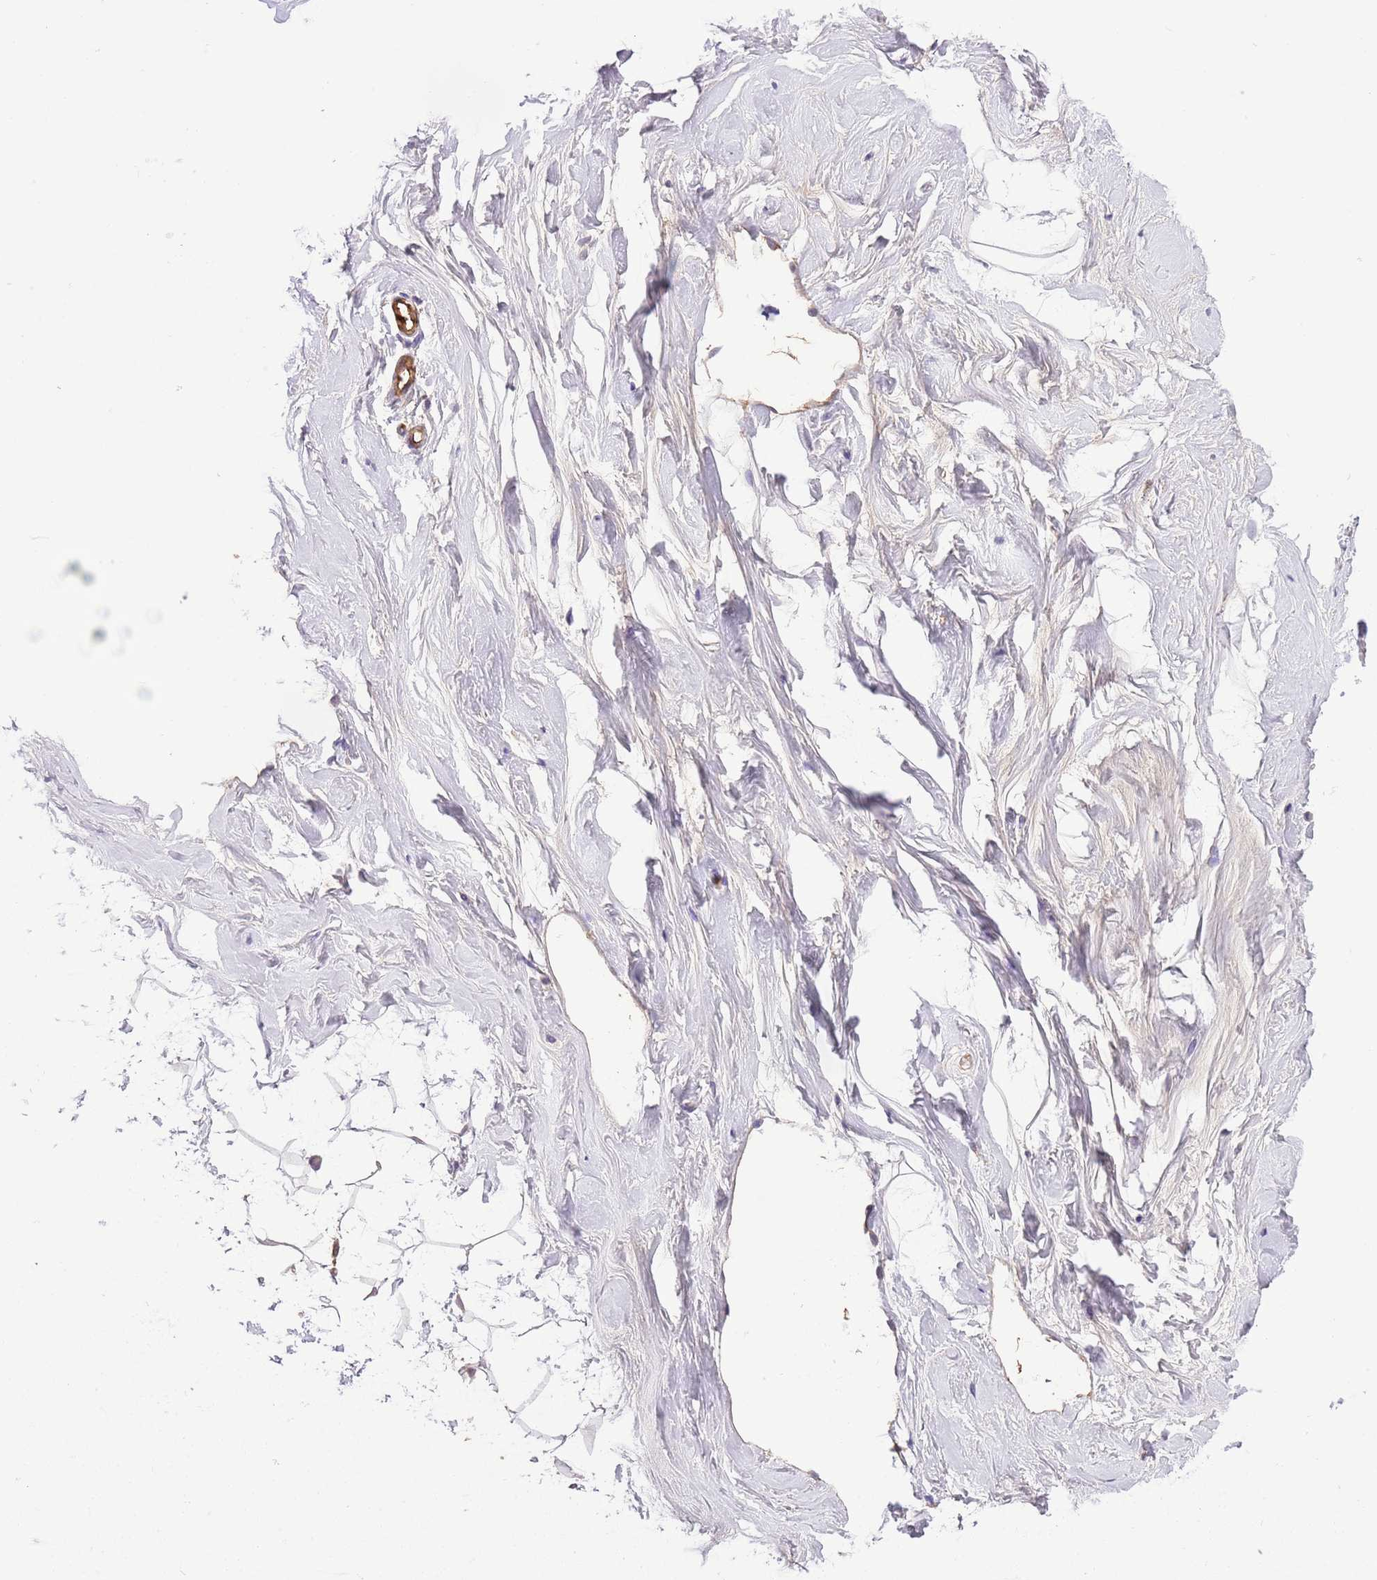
{"staining": {"intensity": "negative", "quantity": "none", "location": "none"}, "tissue": "breast", "cell_type": "Adipocytes", "image_type": "normal", "snomed": [{"axis": "morphology", "description": "Normal tissue, NOS"}, {"axis": "morphology", "description": "Adenoma, NOS"}, {"axis": "topography", "description": "Breast"}], "caption": "Adipocytes are negative for brown protein staining in unremarkable breast. (DAB immunohistochemistry (IHC) visualized using brightfield microscopy, high magnification).", "gene": "IGF1", "patient": {"sex": "female", "age": 23}}